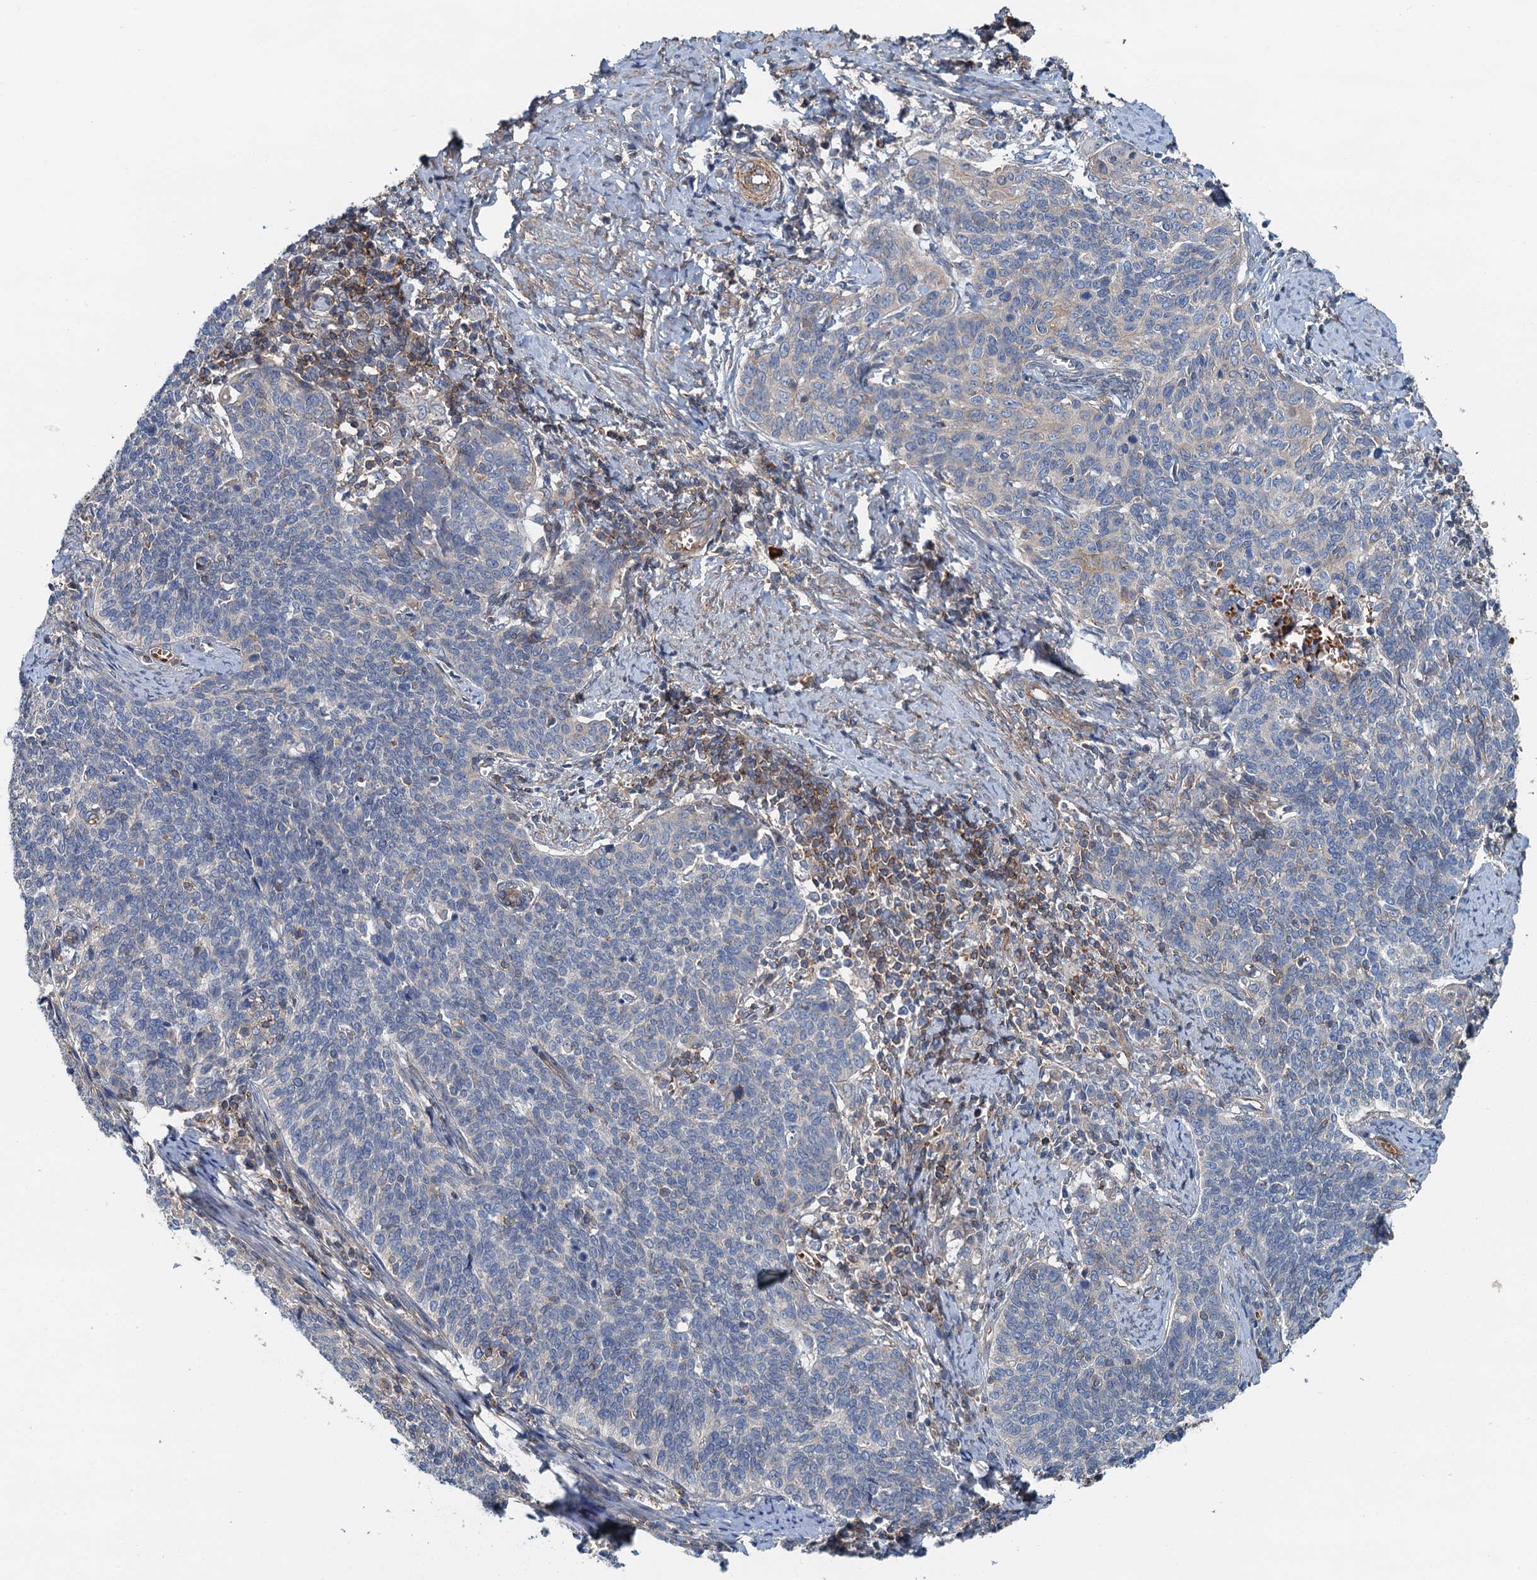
{"staining": {"intensity": "negative", "quantity": "none", "location": "none"}, "tissue": "cervical cancer", "cell_type": "Tumor cells", "image_type": "cancer", "snomed": [{"axis": "morphology", "description": "Squamous cell carcinoma, NOS"}, {"axis": "topography", "description": "Cervix"}], "caption": "The immunohistochemistry histopathology image has no significant expression in tumor cells of cervical squamous cell carcinoma tissue.", "gene": "ROGDI", "patient": {"sex": "female", "age": 39}}